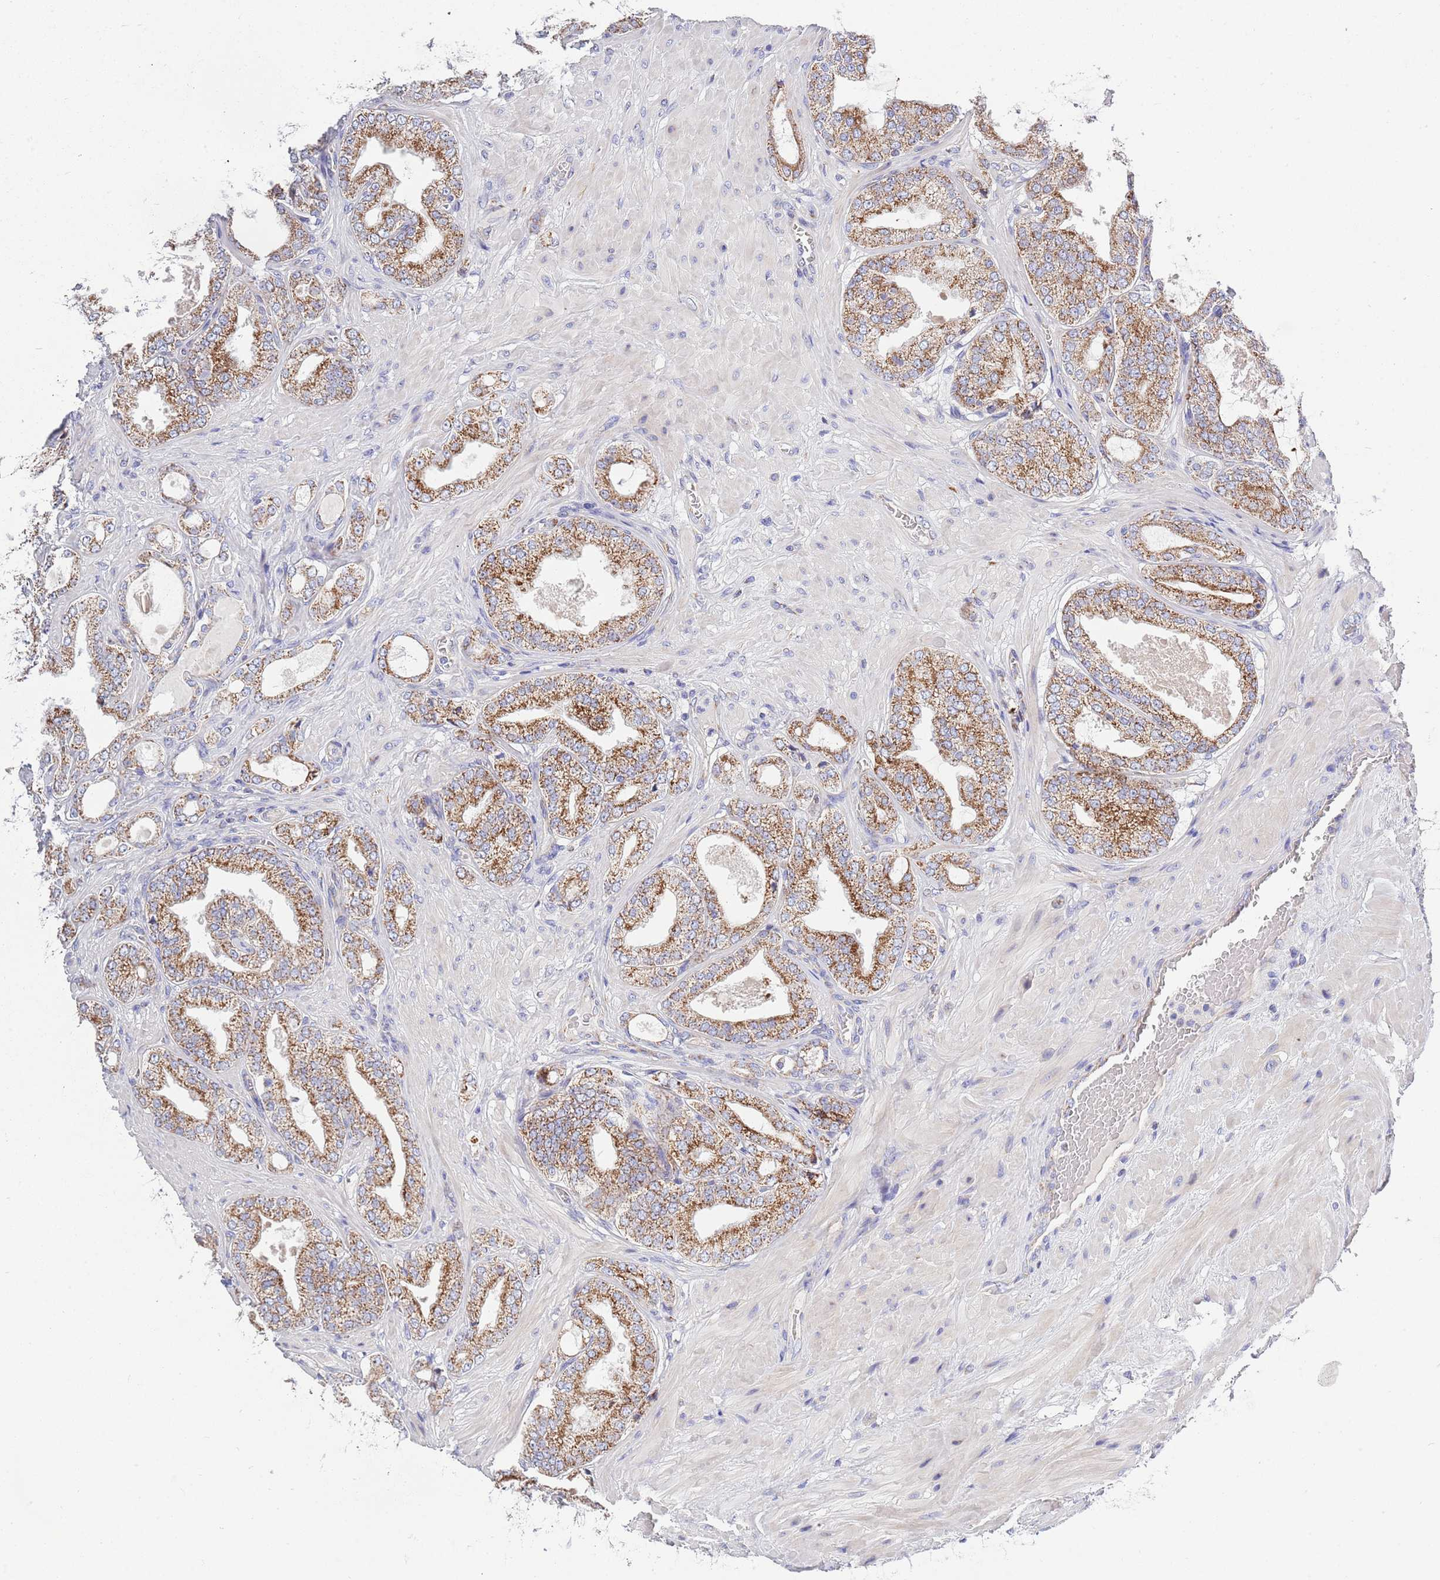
{"staining": {"intensity": "moderate", "quantity": ">75%", "location": "cytoplasmic/membranous"}, "tissue": "prostate cancer", "cell_type": "Tumor cells", "image_type": "cancer", "snomed": [{"axis": "morphology", "description": "Adenocarcinoma, Low grade"}, {"axis": "topography", "description": "Prostate"}], "caption": "Protein analysis of adenocarcinoma (low-grade) (prostate) tissue demonstrates moderate cytoplasmic/membranous expression in about >75% of tumor cells.", "gene": "EMC8", "patient": {"sex": "male", "age": 63}}